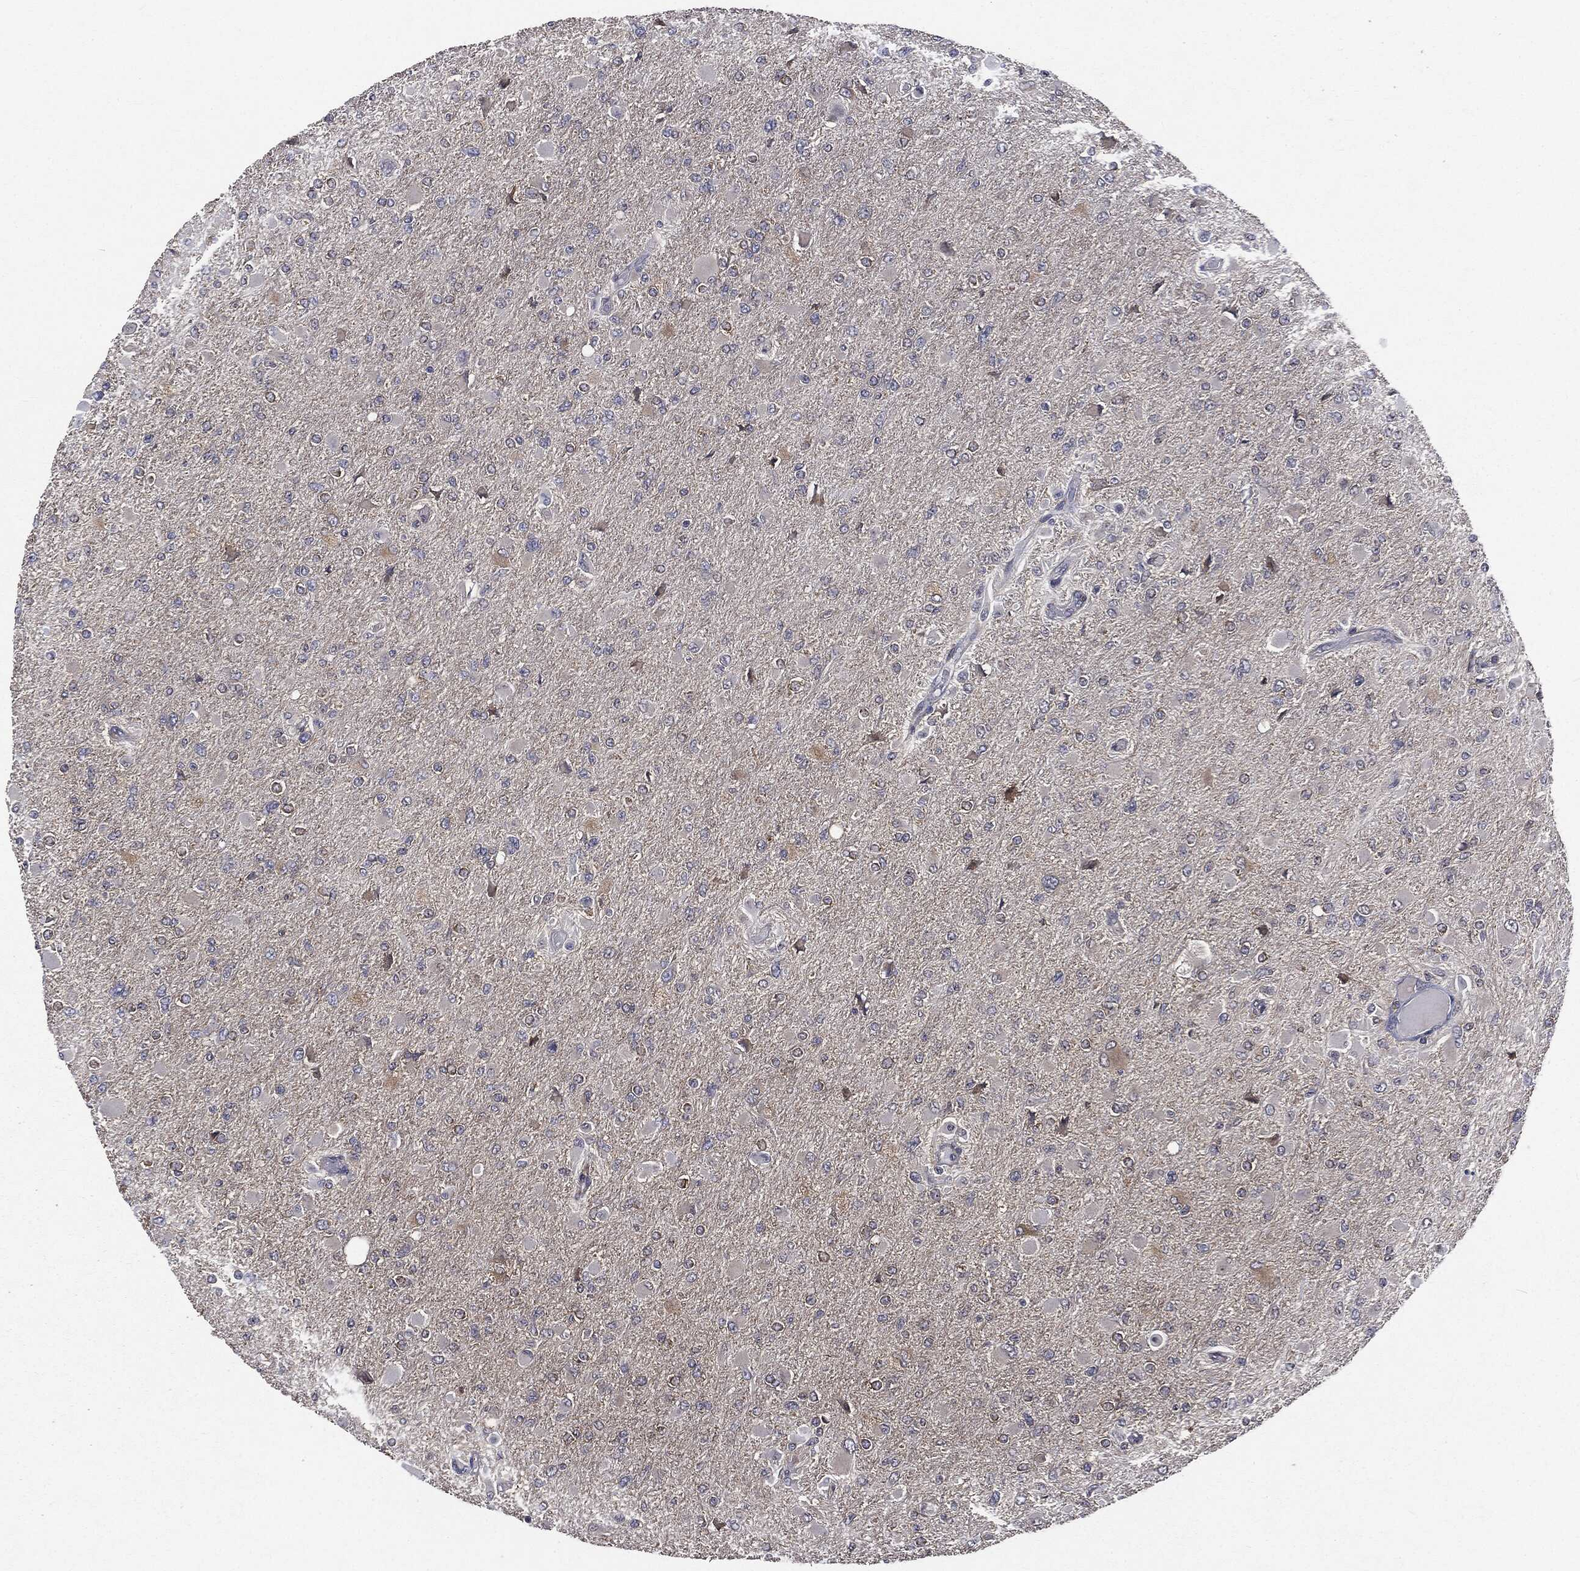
{"staining": {"intensity": "negative", "quantity": "none", "location": "none"}, "tissue": "glioma", "cell_type": "Tumor cells", "image_type": "cancer", "snomed": [{"axis": "morphology", "description": "Glioma, malignant, High grade"}, {"axis": "topography", "description": "Cerebral cortex"}], "caption": "Photomicrograph shows no significant protein positivity in tumor cells of malignant glioma (high-grade).", "gene": "TRMT1L", "patient": {"sex": "female", "age": 36}}